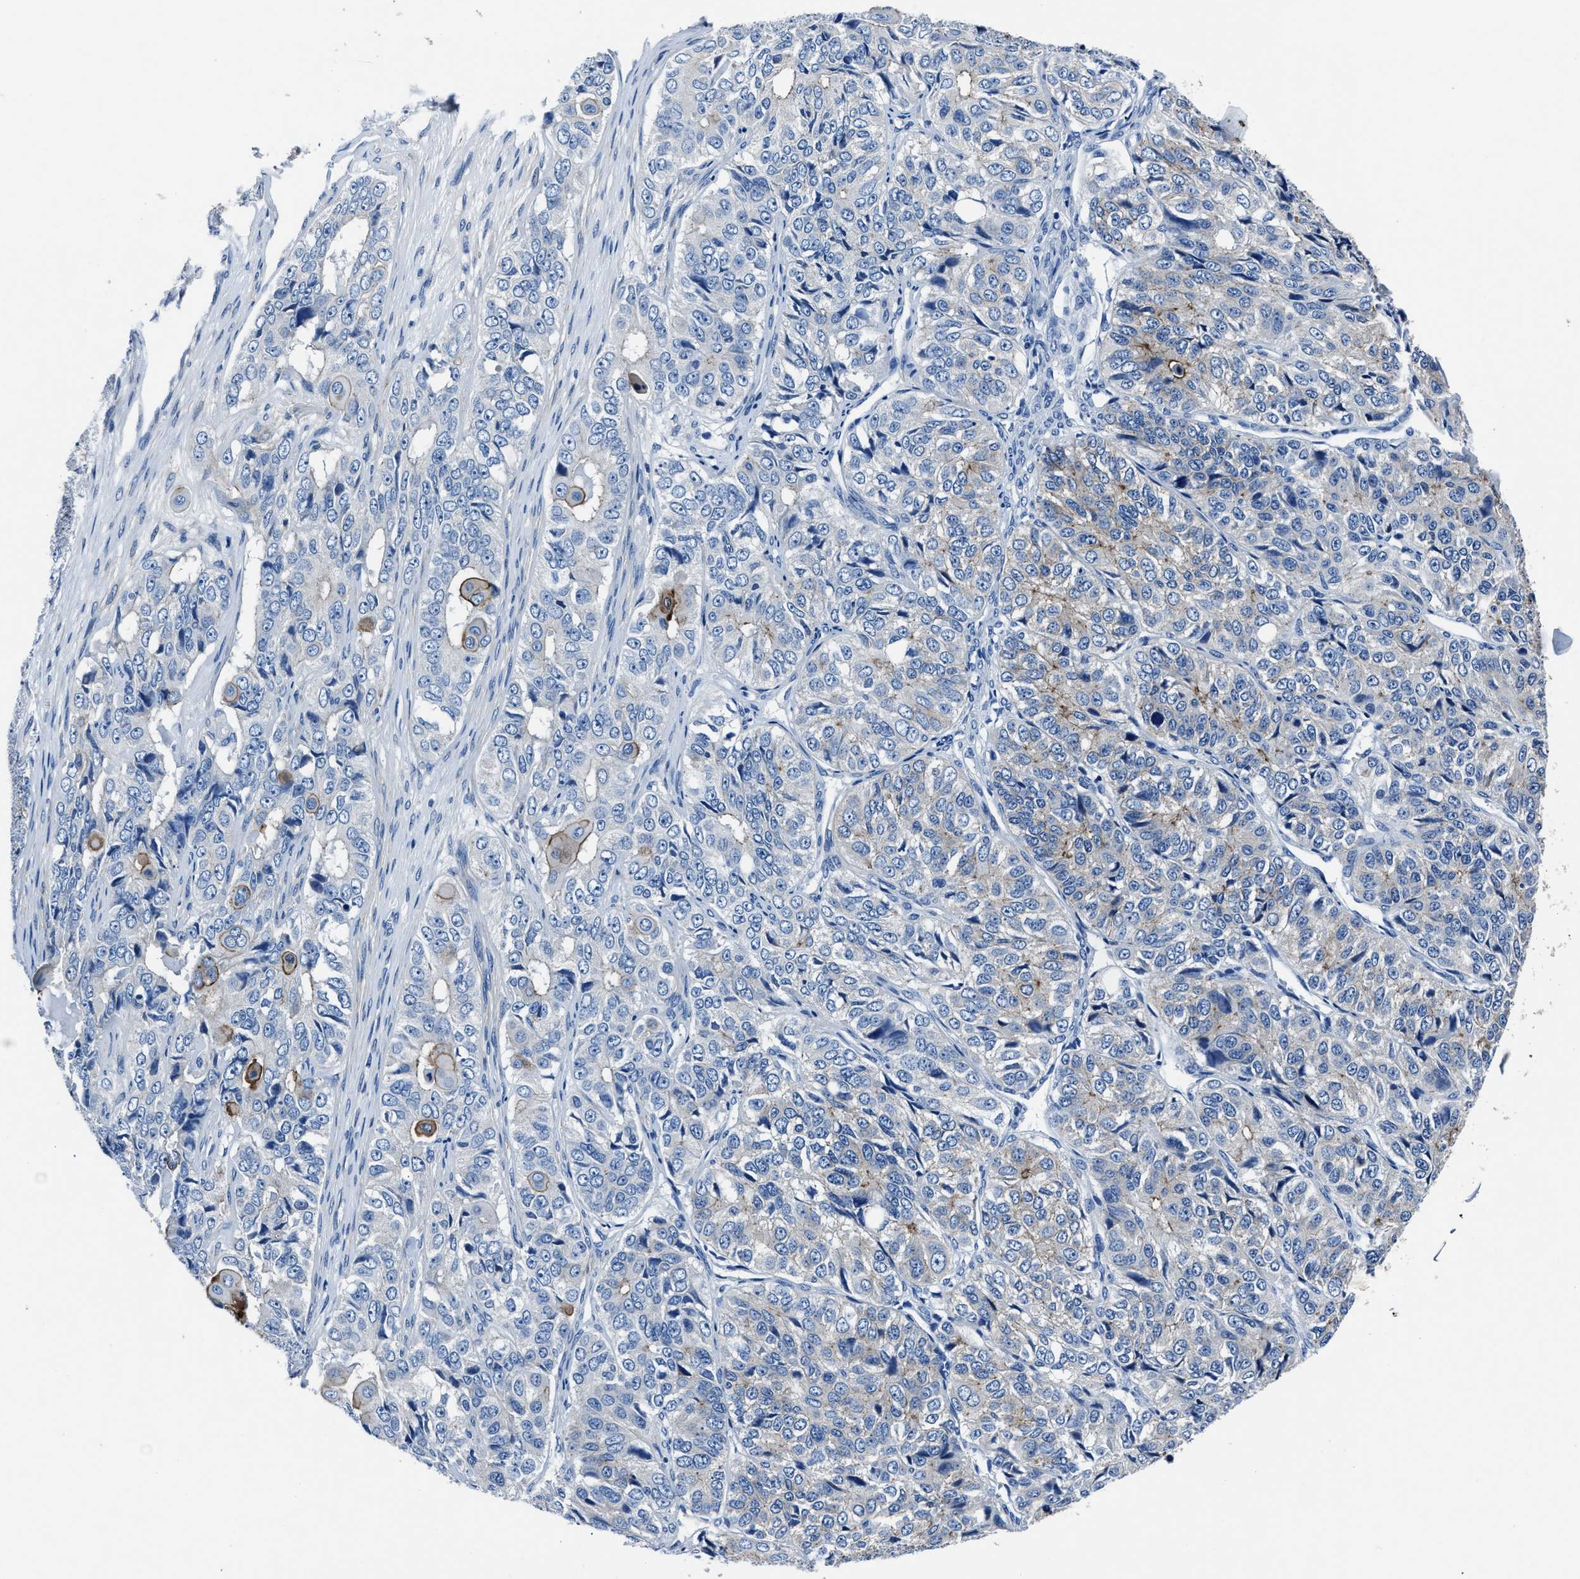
{"staining": {"intensity": "weak", "quantity": "<25%", "location": "cytoplasmic/membranous"}, "tissue": "ovarian cancer", "cell_type": "Tumor cells", "image_type": "cancer", "snomed": [{"axis": "morphology", "description": "Carcinoma, endometroid"}, {"axis": "topography", "description": "Ovary"}], "caption": "Image shows no significant protein staining in tumor cells of ovarian endometroid carcinoma.", "gene": "LMO7", "patient": {"sex": "female", "age": 51}}